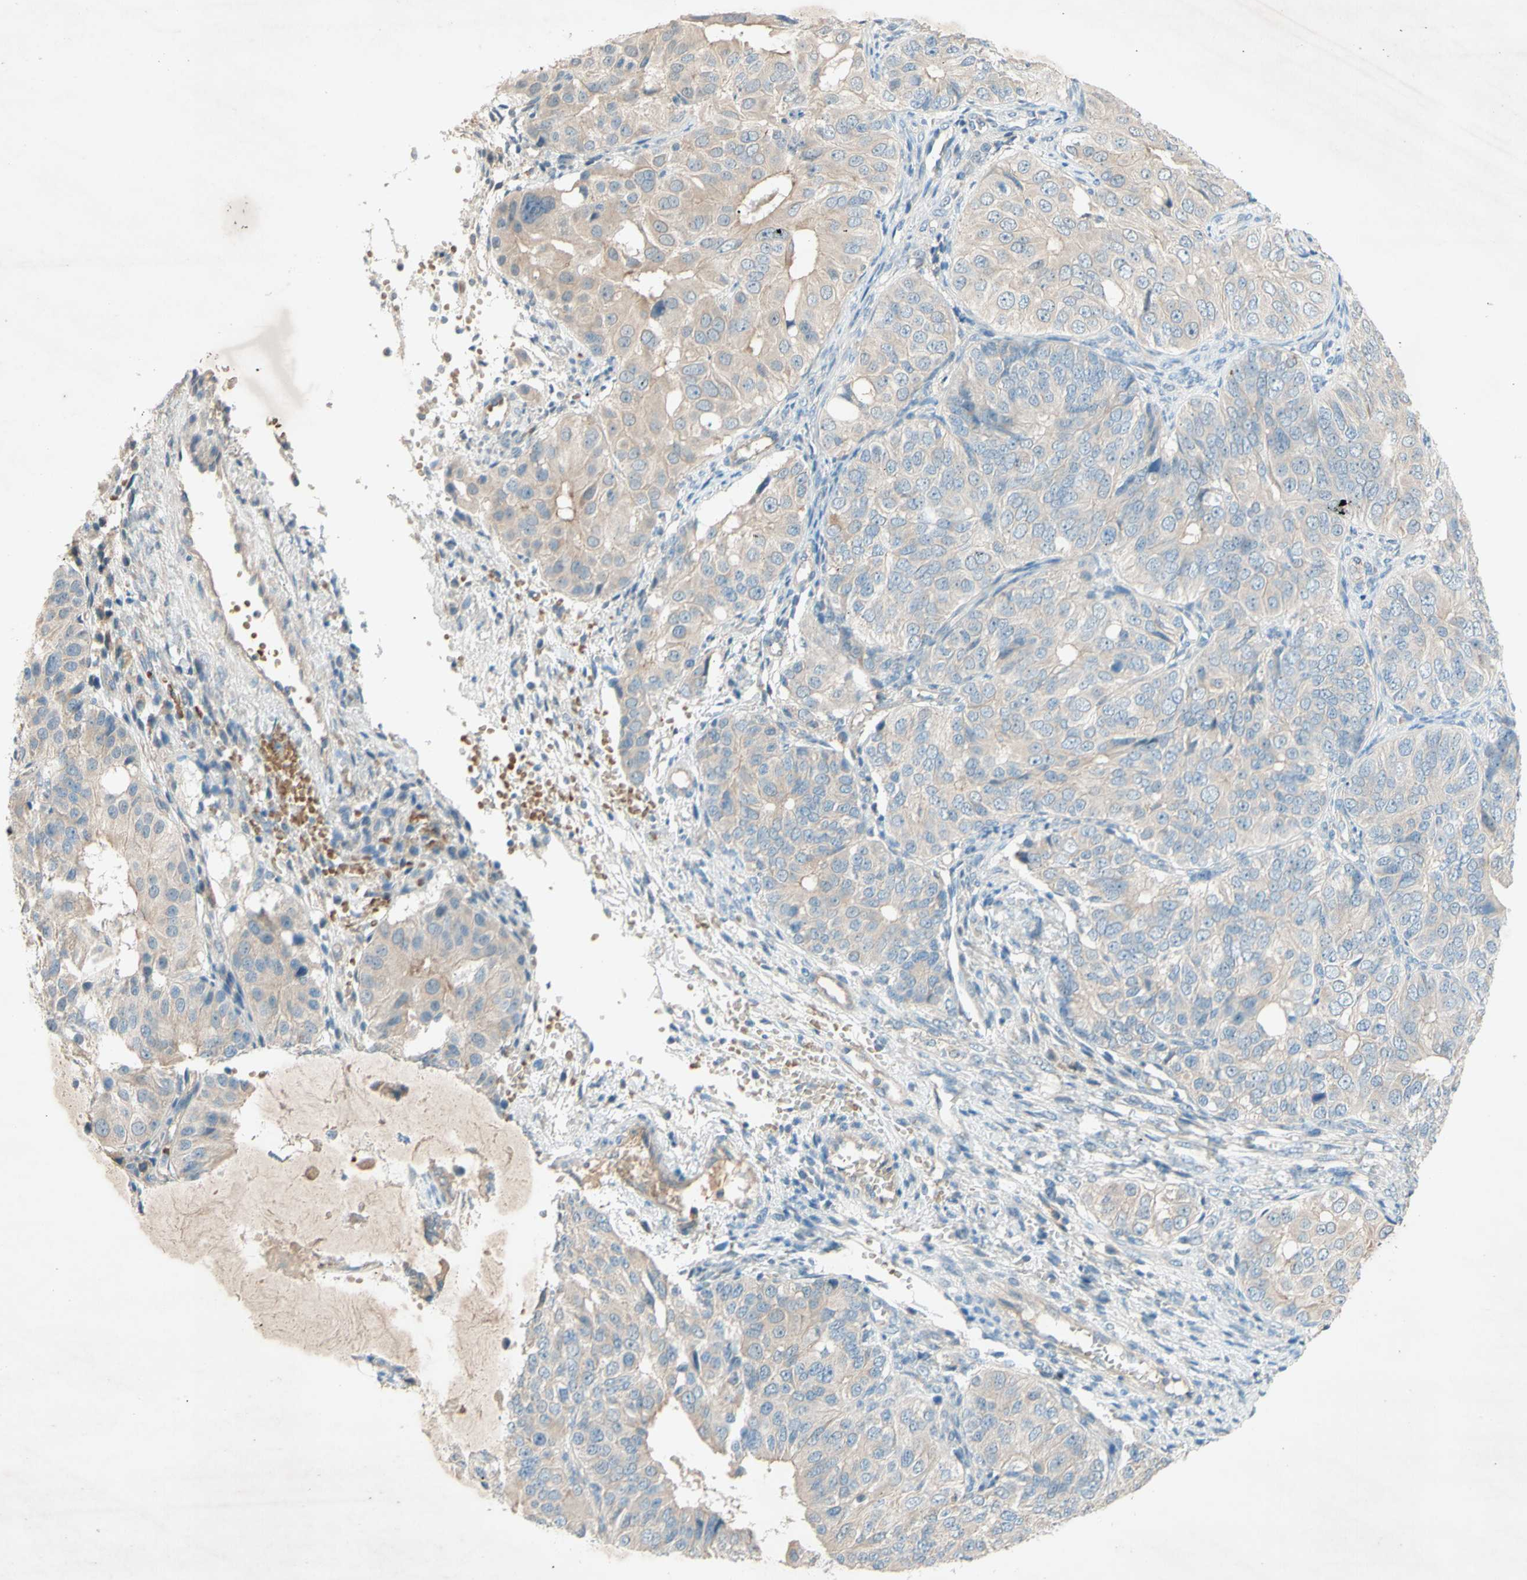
{"staining": {"intensity": "negative", "quantity": "none", "location": "none"}, "tissue": "ovarian cancer", "cell_type": "Tumor cells", "image_type": "cancer", "snomed": [{"axis": "morphology", "description": "Carcinoma, endometroid"}, {"axis": "topography", "description": "Ovary"}], "caption": "Protein analysis of endometroid carcinoma (ovarian) displays no significant staining in tumor cells.", "gene": "IL2", "patient": {"sex": "female", "age": 51}}